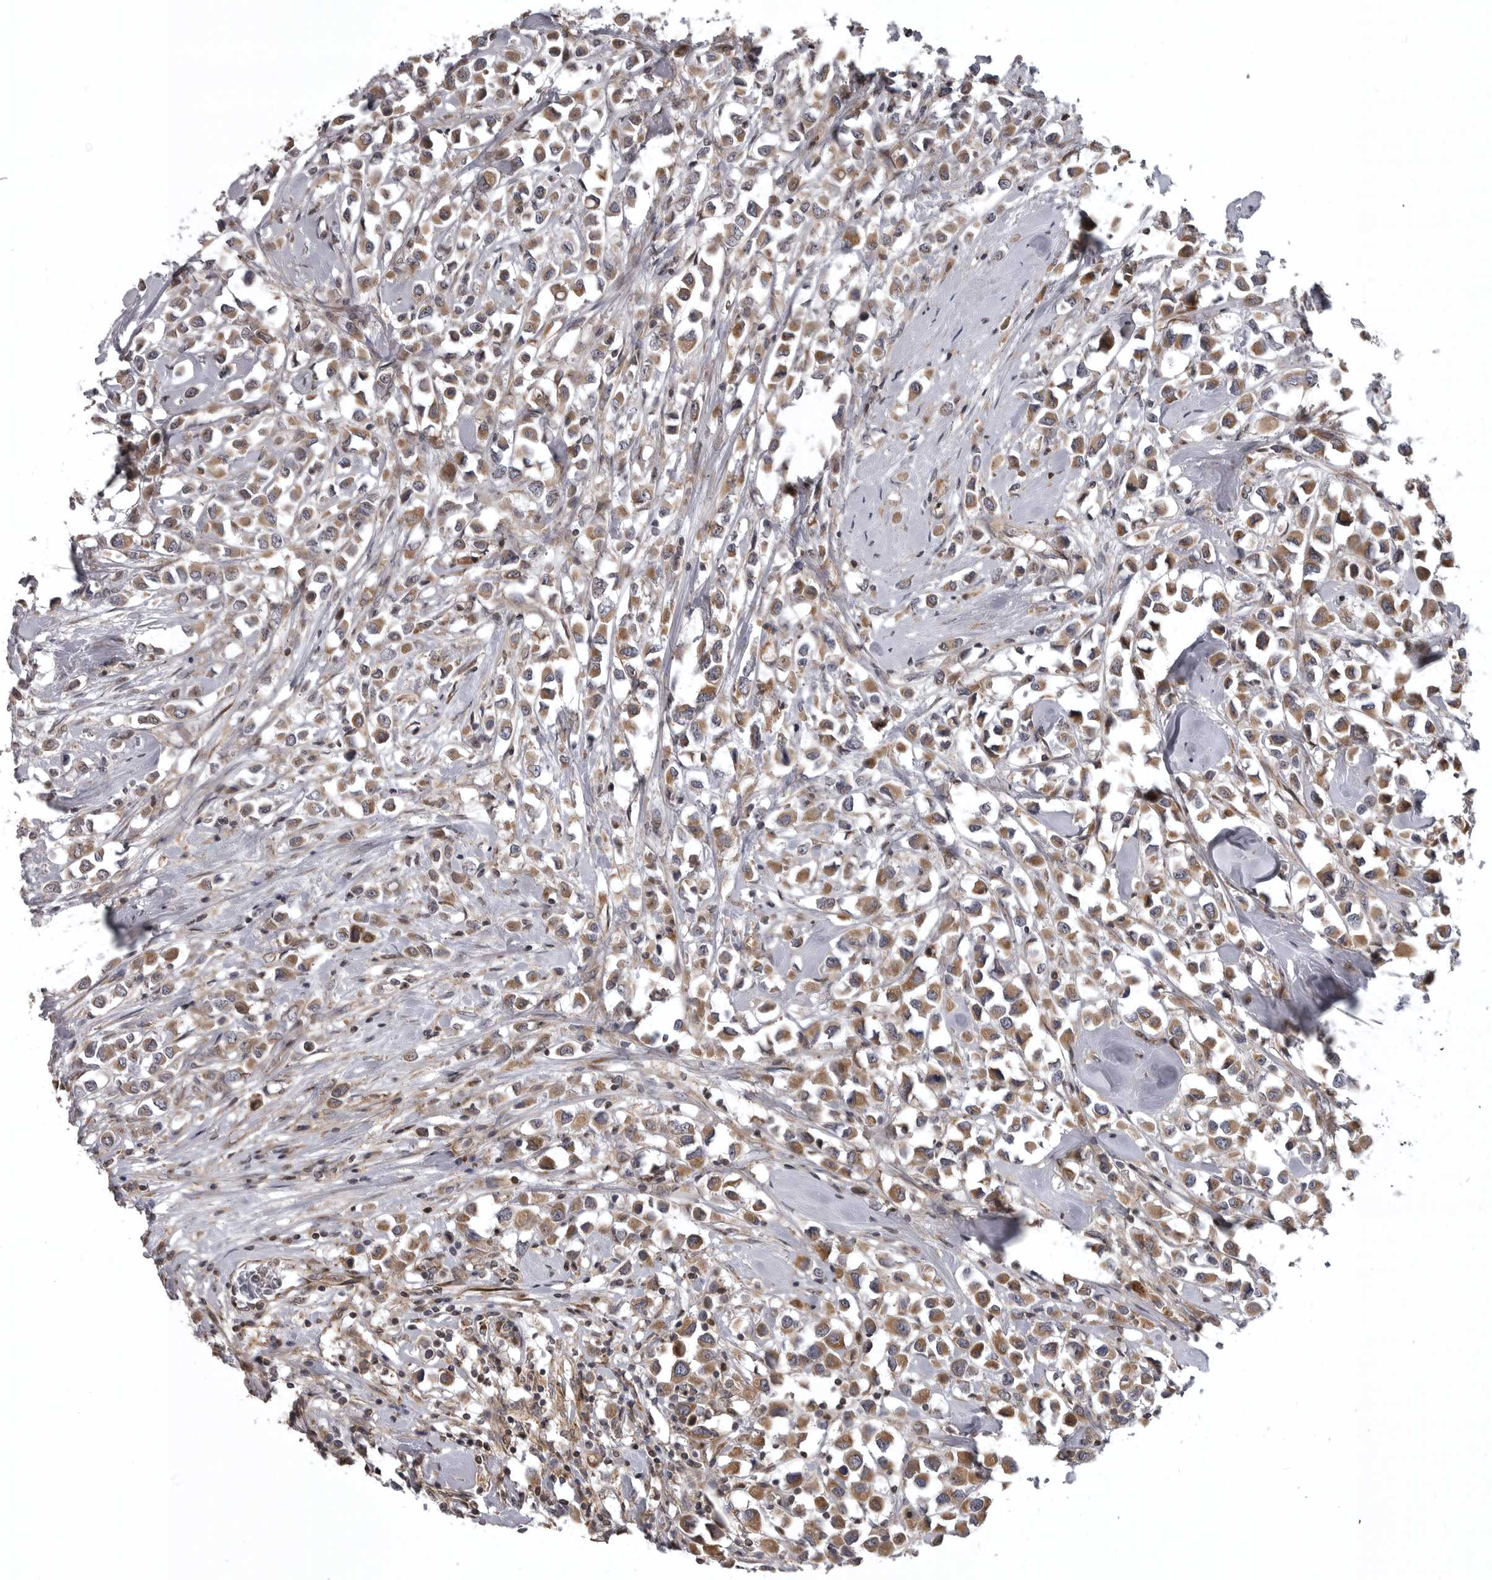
{"staining": {"intensity": "moderate", "quantity": ">75%", "location": "cytoplasmic/membranous"}, "tissue": "breast cancer", "cell_type": "Tumor cells", "image_type": "cancer", "snomed": [{"axis": "morphology", "description": "Duct carcinoma"}, {"axis": "topography", "description": "Breast"}], "caption": "Approximately >75% of tumor cells in human breast cancer demonstrate moderate cytoplasmic/membranous protein expression as visualized by brown immunohistochemical staining.", "gene": "ZNRF1", "patient": {"sex": "female", "age": 61}}